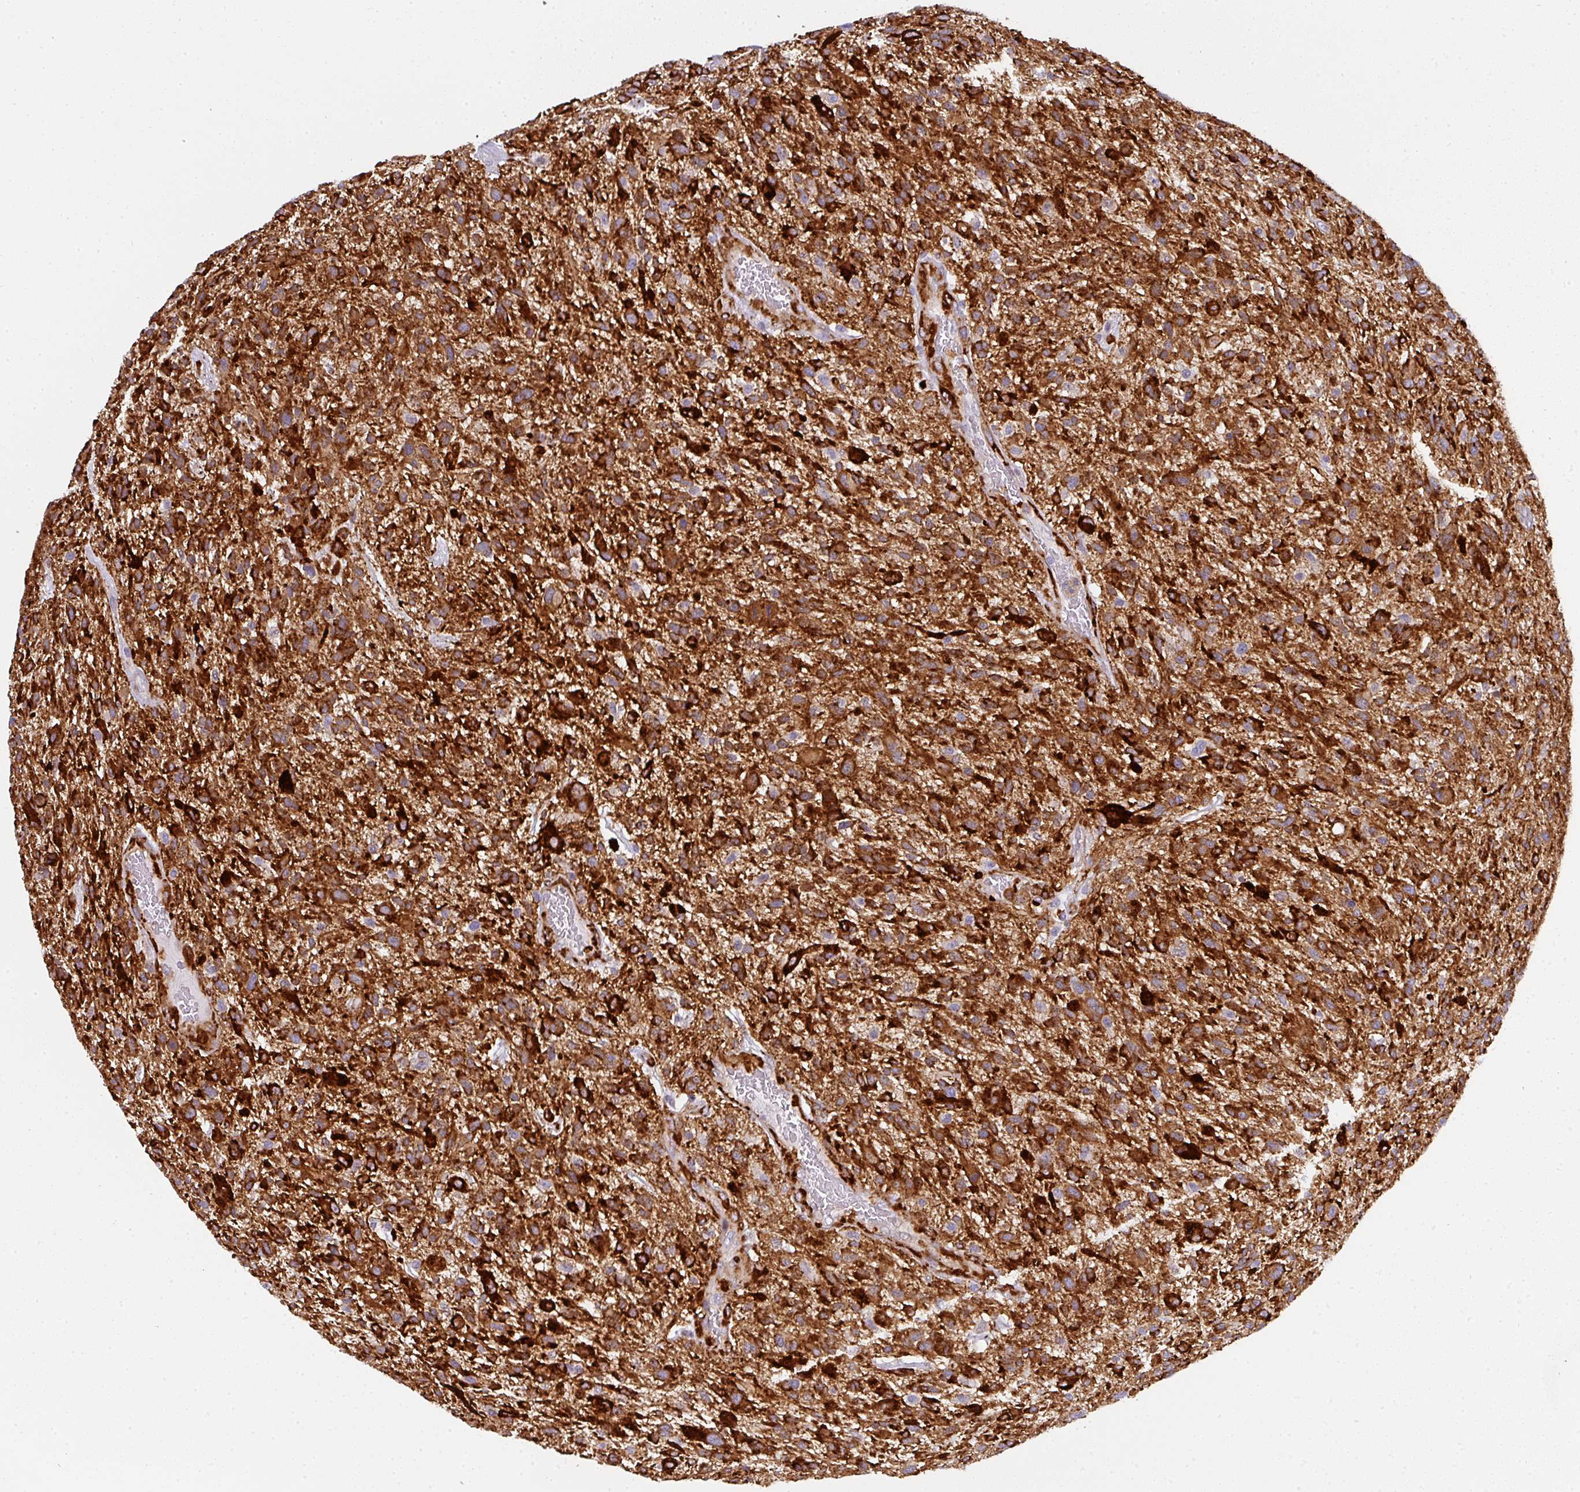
{"staining": {"intensity": "strong", "quantity": ">75%", "location": "cytoplasmic/membranous"}, "tissue": "glioma", "cell_type": "Tumor cells", "image_type": "cancer", "snomed": [{"axis": "morphology", "description": "Glioma, malignant, High grade"}, {"axis": "topography", "description": "Brain"}], "caption": "This histopathology image reveals immunohistochemistry staining of malignant glioma (high-grade), with high strong cytoplasmic/membranous positivity in about >75% of tumor cells.", "gene": "BEND5", "patient": {"sex": "male", "age": 47}}